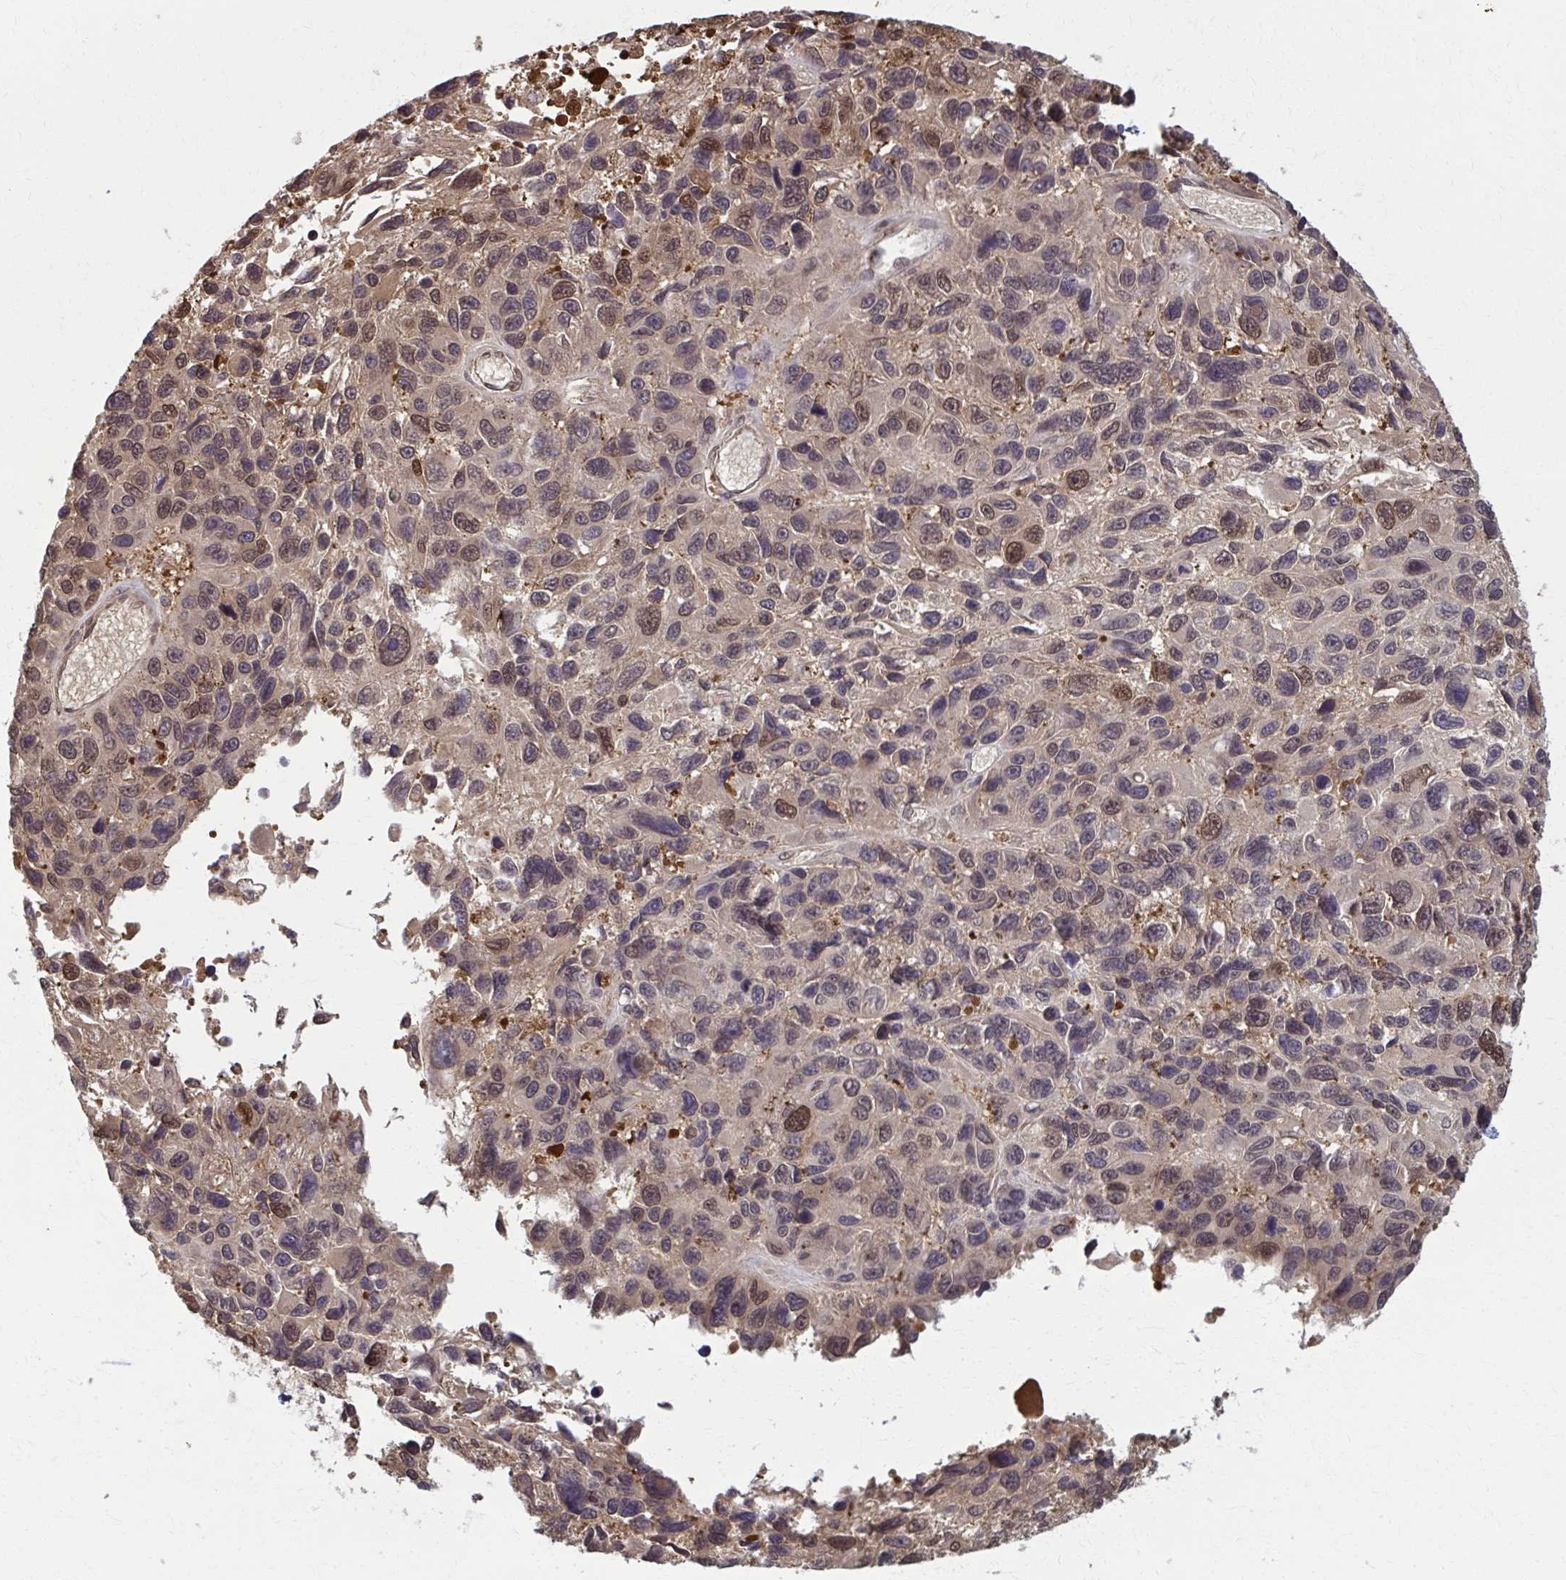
{"staining": {"intensity": "moderate", "quantity": "<25%", "location": "nuclear"}, "tissue": "melanoma", "cell_type": "Tumor cells", "image_type": "cancer", "snomed": [{"axis": "morphology", "description": "Malignant melanoma, NOS"}, {"axis": "topography", "description": "Skin"}], "caption": "Human melanoma stained for a protein (brown) exhibits moderate nuclear positive expression in about <25% of tumor cells.", "gene": "MDH1", "patient": {"sex": "male", "age": 53}}